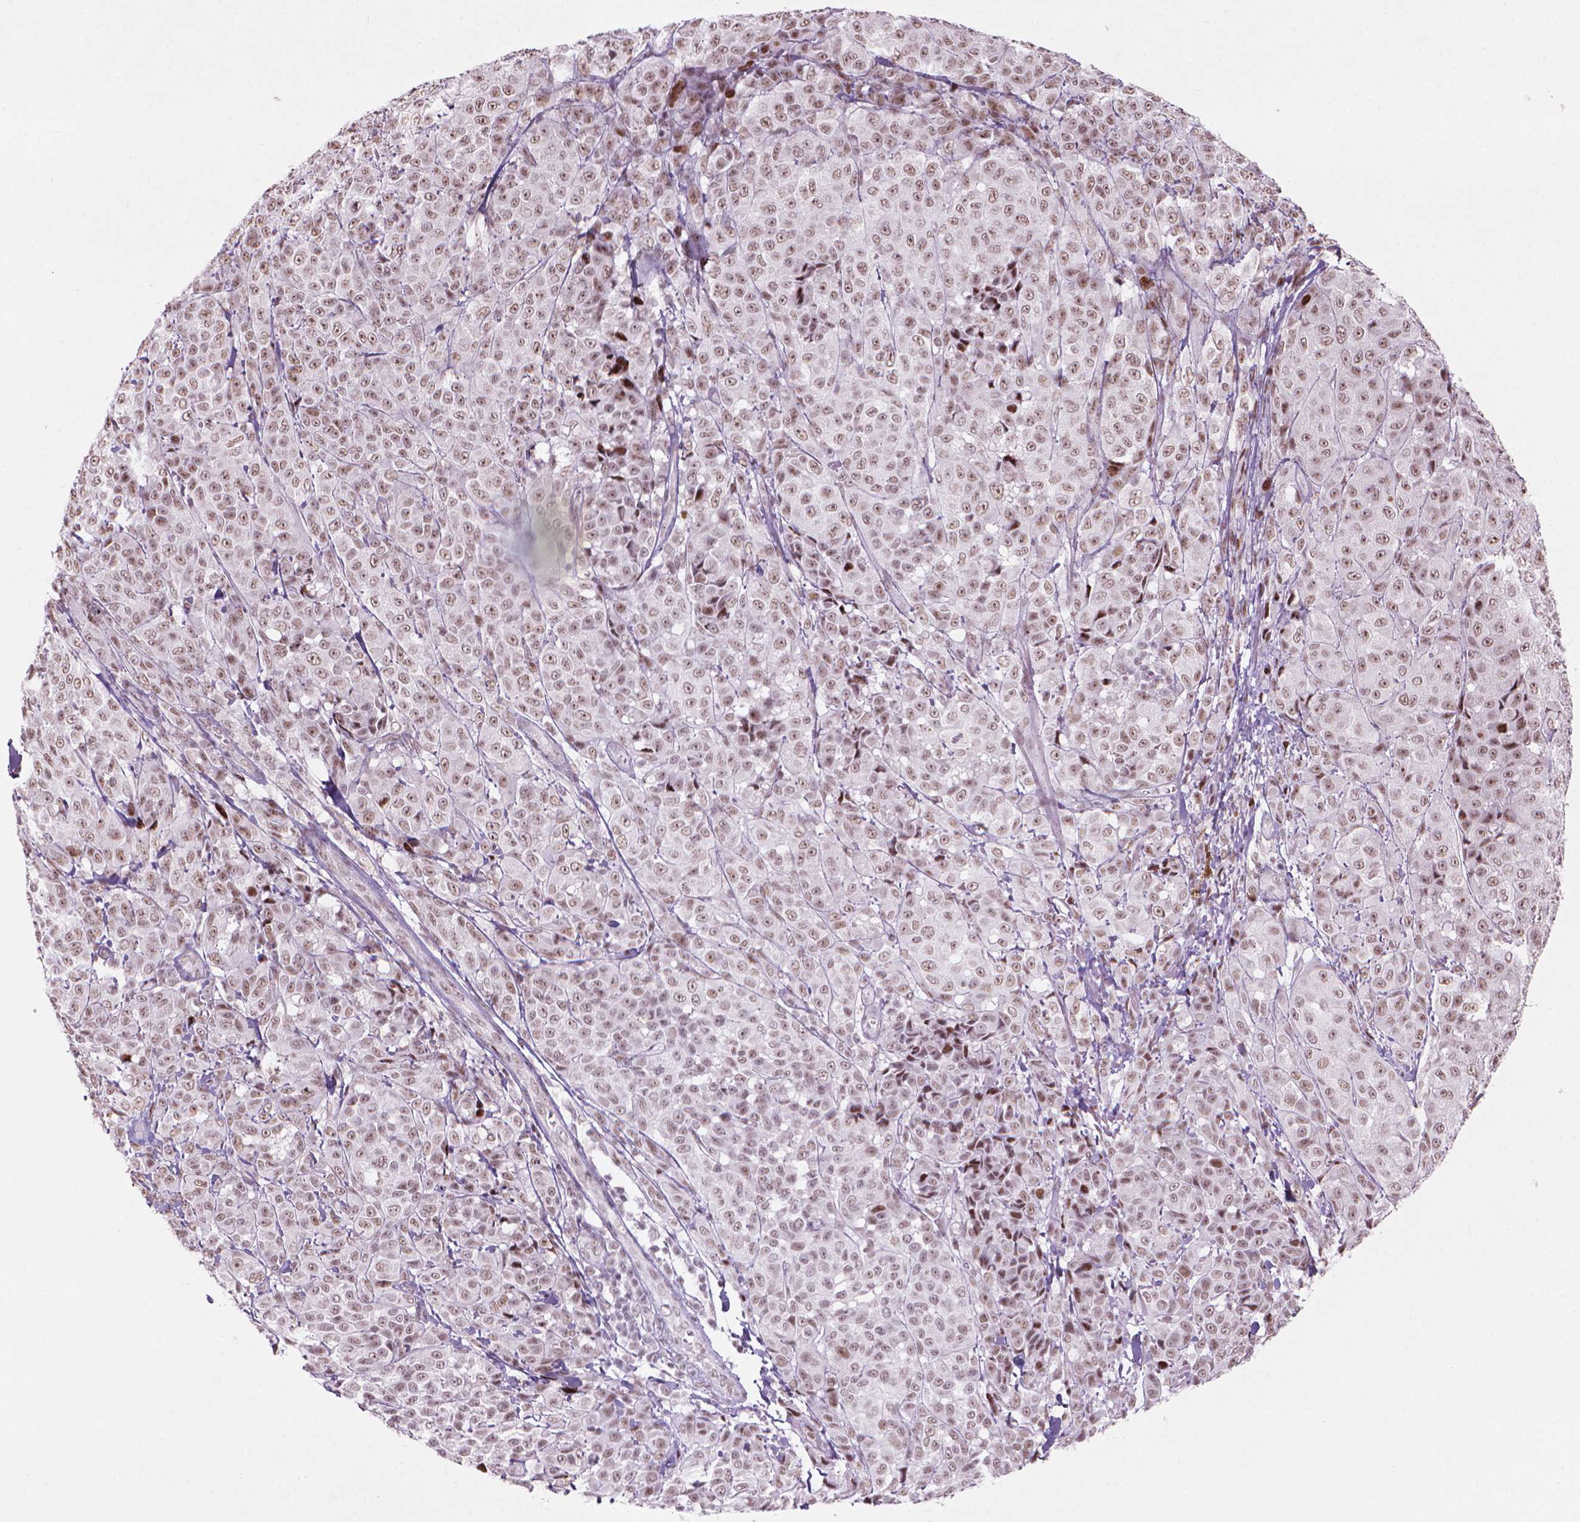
{"staining": {"intensity": "moderate", "quantity": ">75%", "location": "nuclear"}, "tissue": "melanoma", "cell_type": "Tumor cells", "image_type": "cancer", "snomed": [{"axis": "morphology", "description": "Malignant melanoma, NOS"}, {"axis": "topography", "description": "Skin"}], "caption": "This histopathology image exhibits immunohistochemistry (IHC) staining of human melanoma, with medium moderate nuclear staining in about >75% of tumor cells.", "gene": "HES7", "patient": {"sex": "male", "age": 89}}